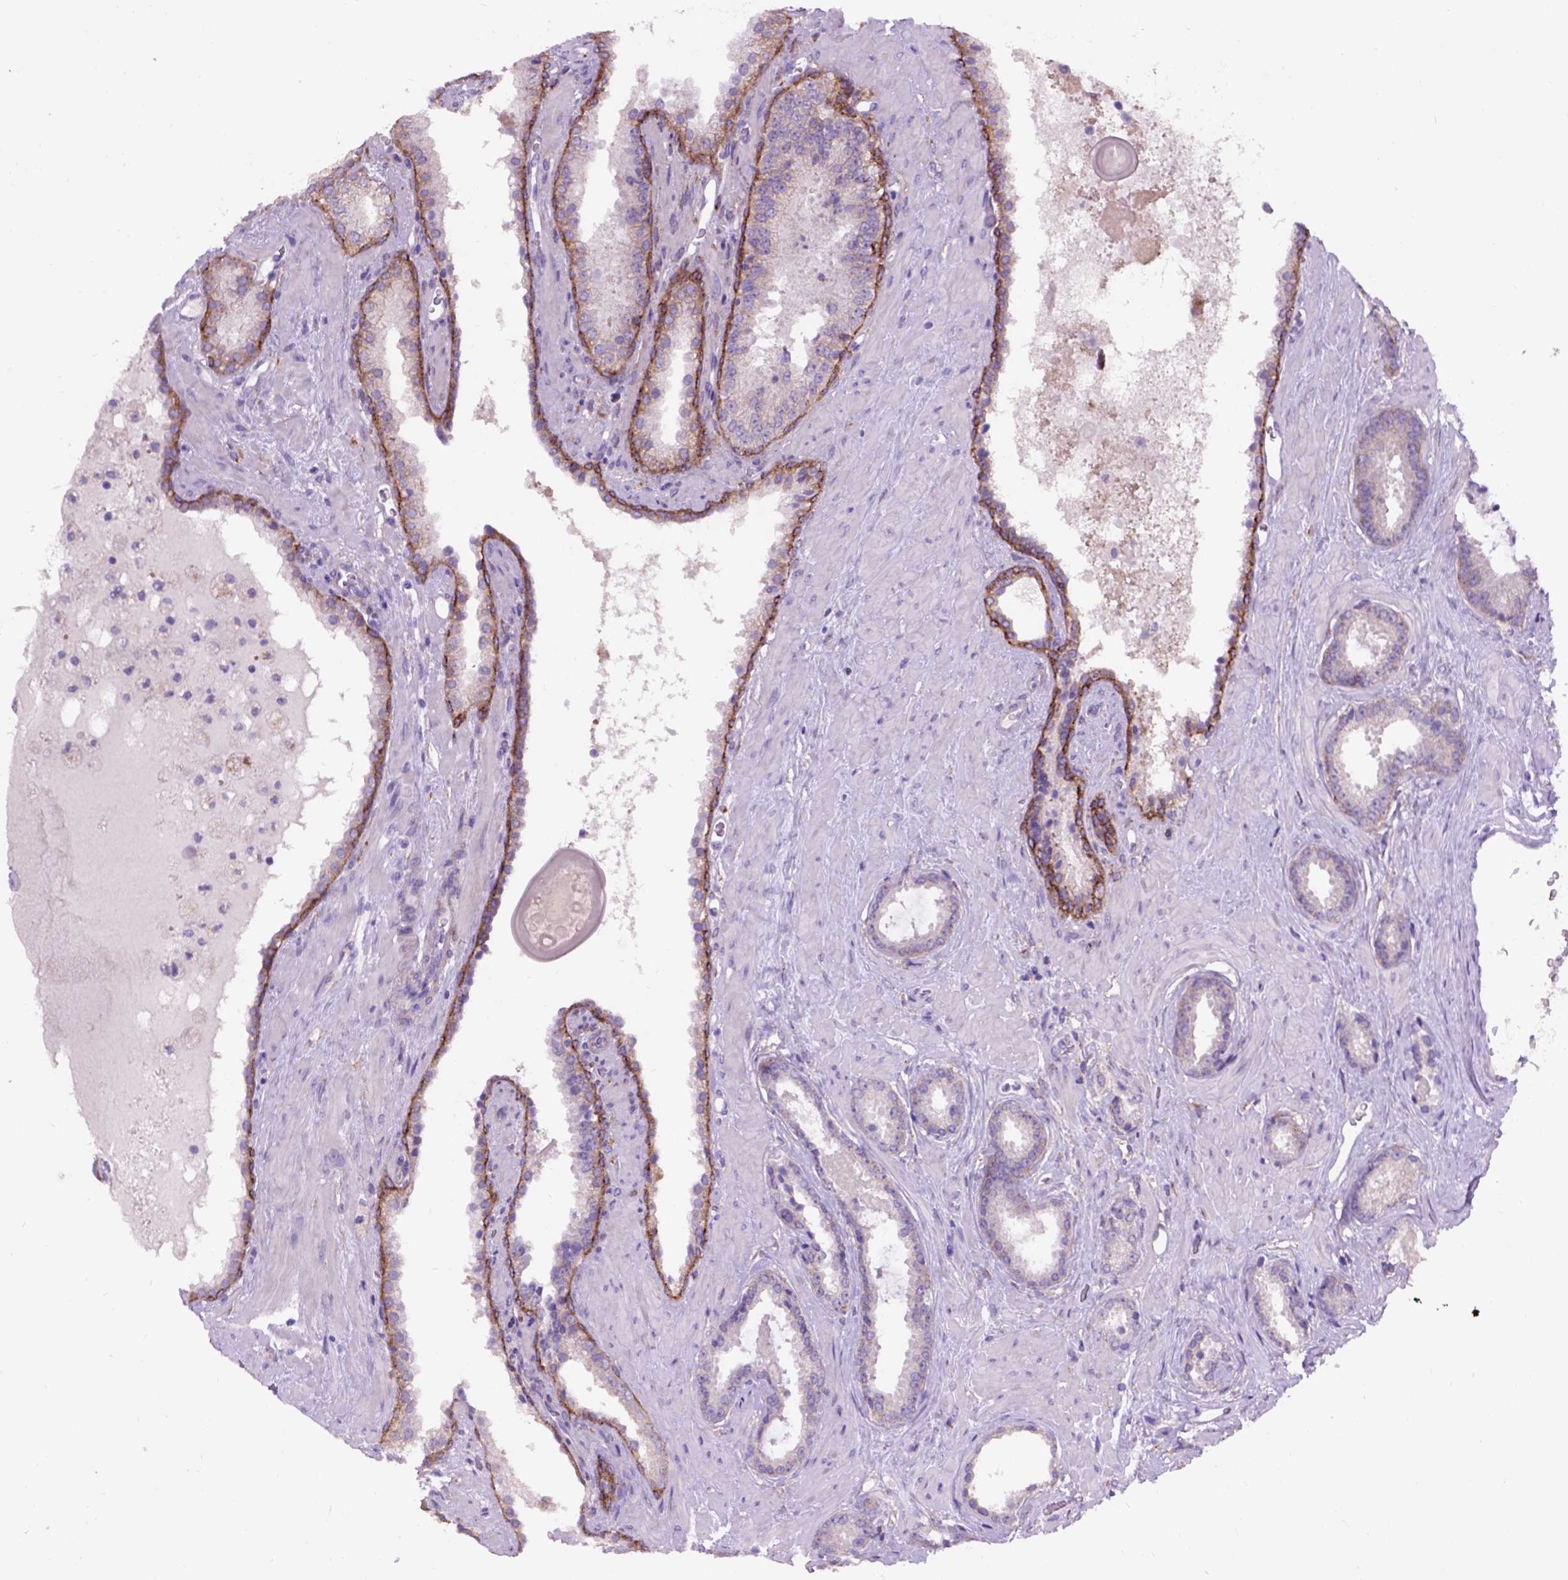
{"staining": {"intensity": "negative", "quantity": "none", "location": "none"}, "tissue": "prostate cancer", "cell_type": "Tumor cells", "image_type": "cancer", "snomed": [{"axis": "morphology", "description": "Adenocarcinoma, Low grade"}, {"axis": "topography", "description": "Prostate"}], "caption": "Immunohistochemical staining of human prostate cancer (low-grade adenocarcinoma) shows no significant staining in tumor cells.", "gene": "EGFR", "patient": {"sex": "male", "age": 62}}